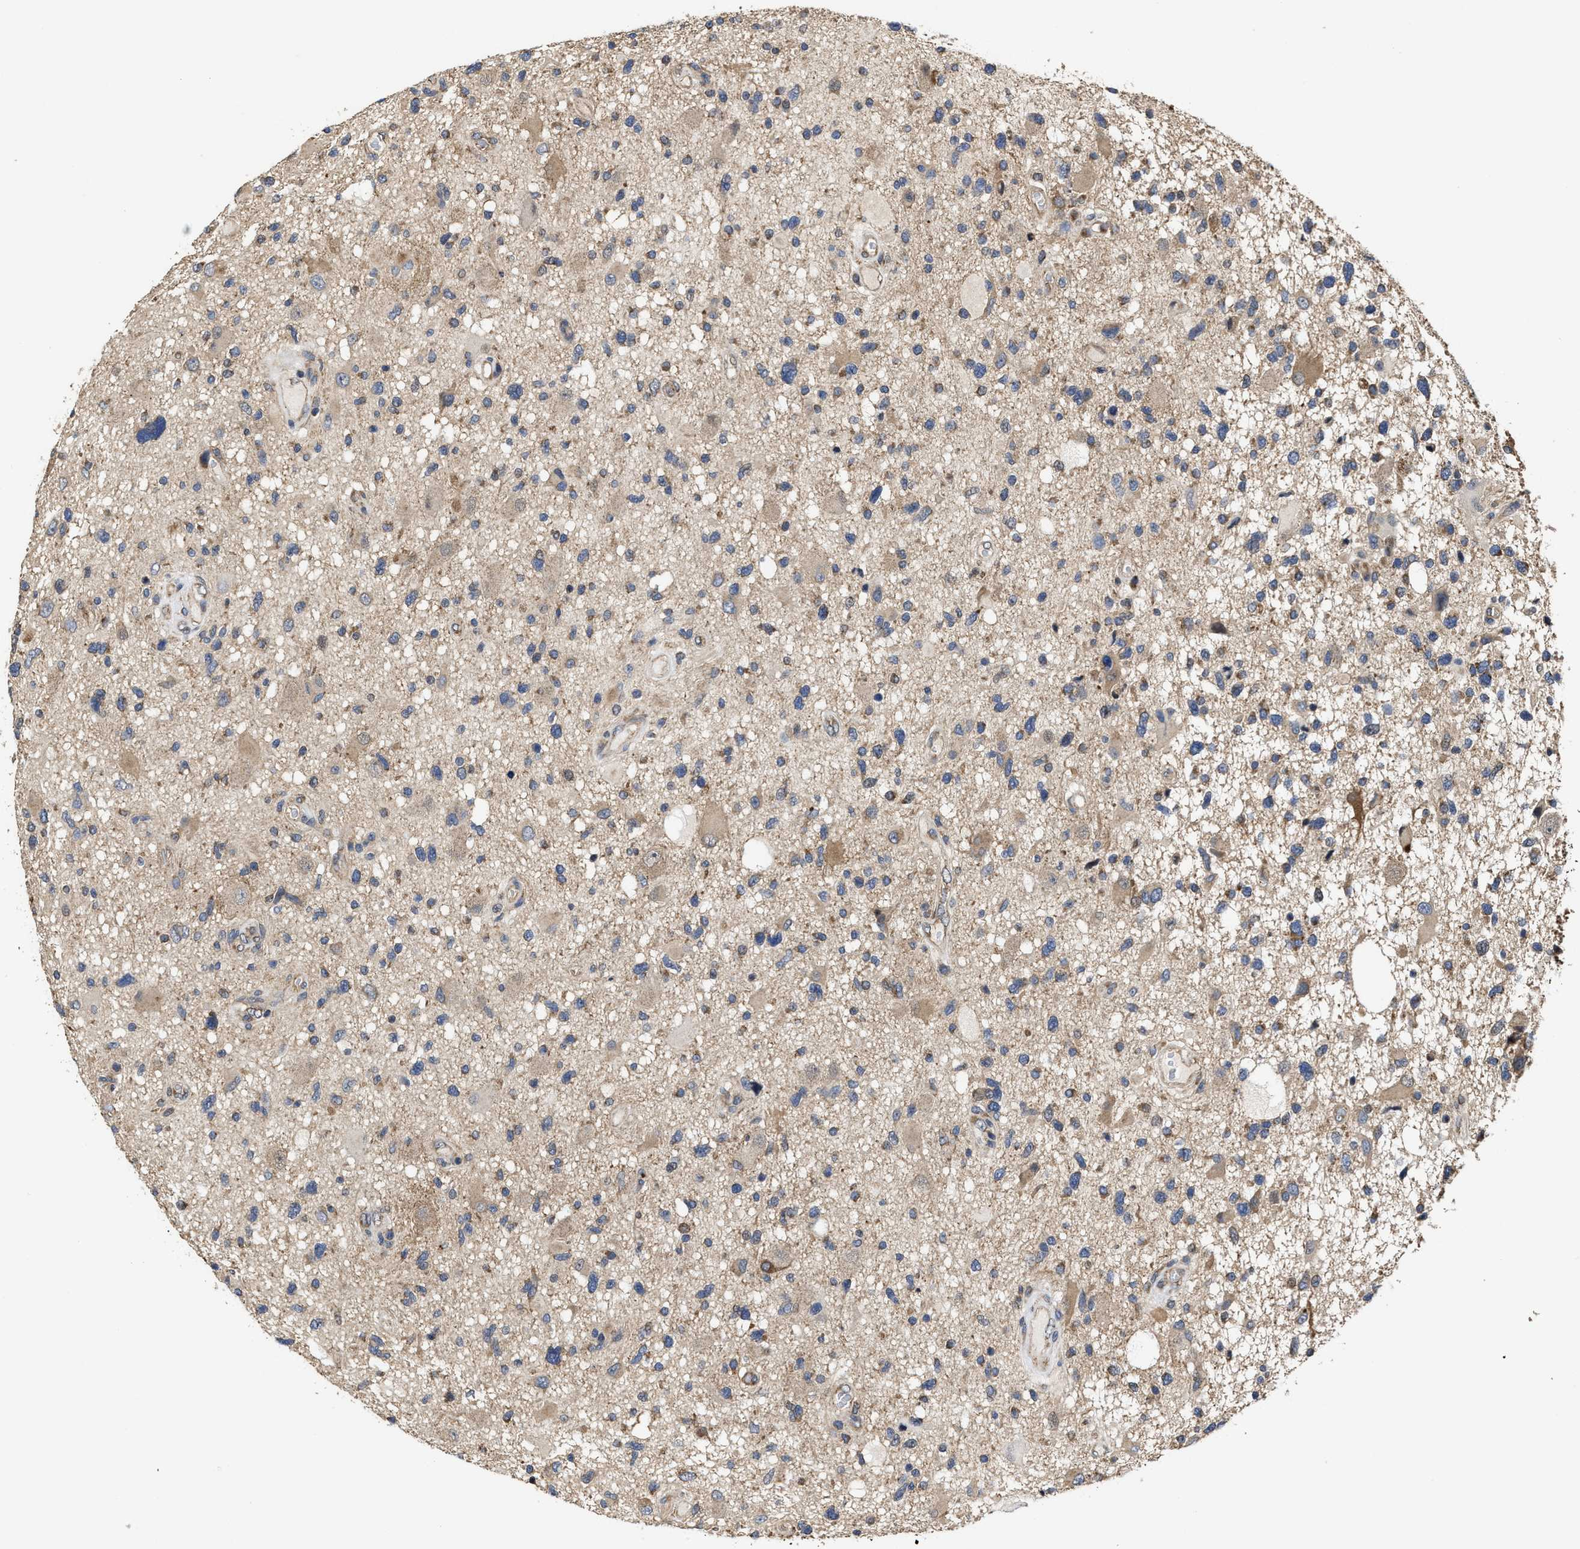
{"staining": {"intensity": "moderate", "quantity": "<25%", "location": "cytoplasmic/membranous"}, "tissue": "glioma", "cell_type": "Tumor cells", "image_type": "cancer", "snomed": [{"axis": "morphology", "description": "Glioma, malignant, High grade"}, {"axis": "topography", "description": "Brain"}], "caption": "The photomicrograph reveals a brown stain indicating the presence of a protein in the cytoplasmic/membranous of tumor cells in glioma.", "gene": "TRAF6", "patient": {"sex": "male", "age": 33}}